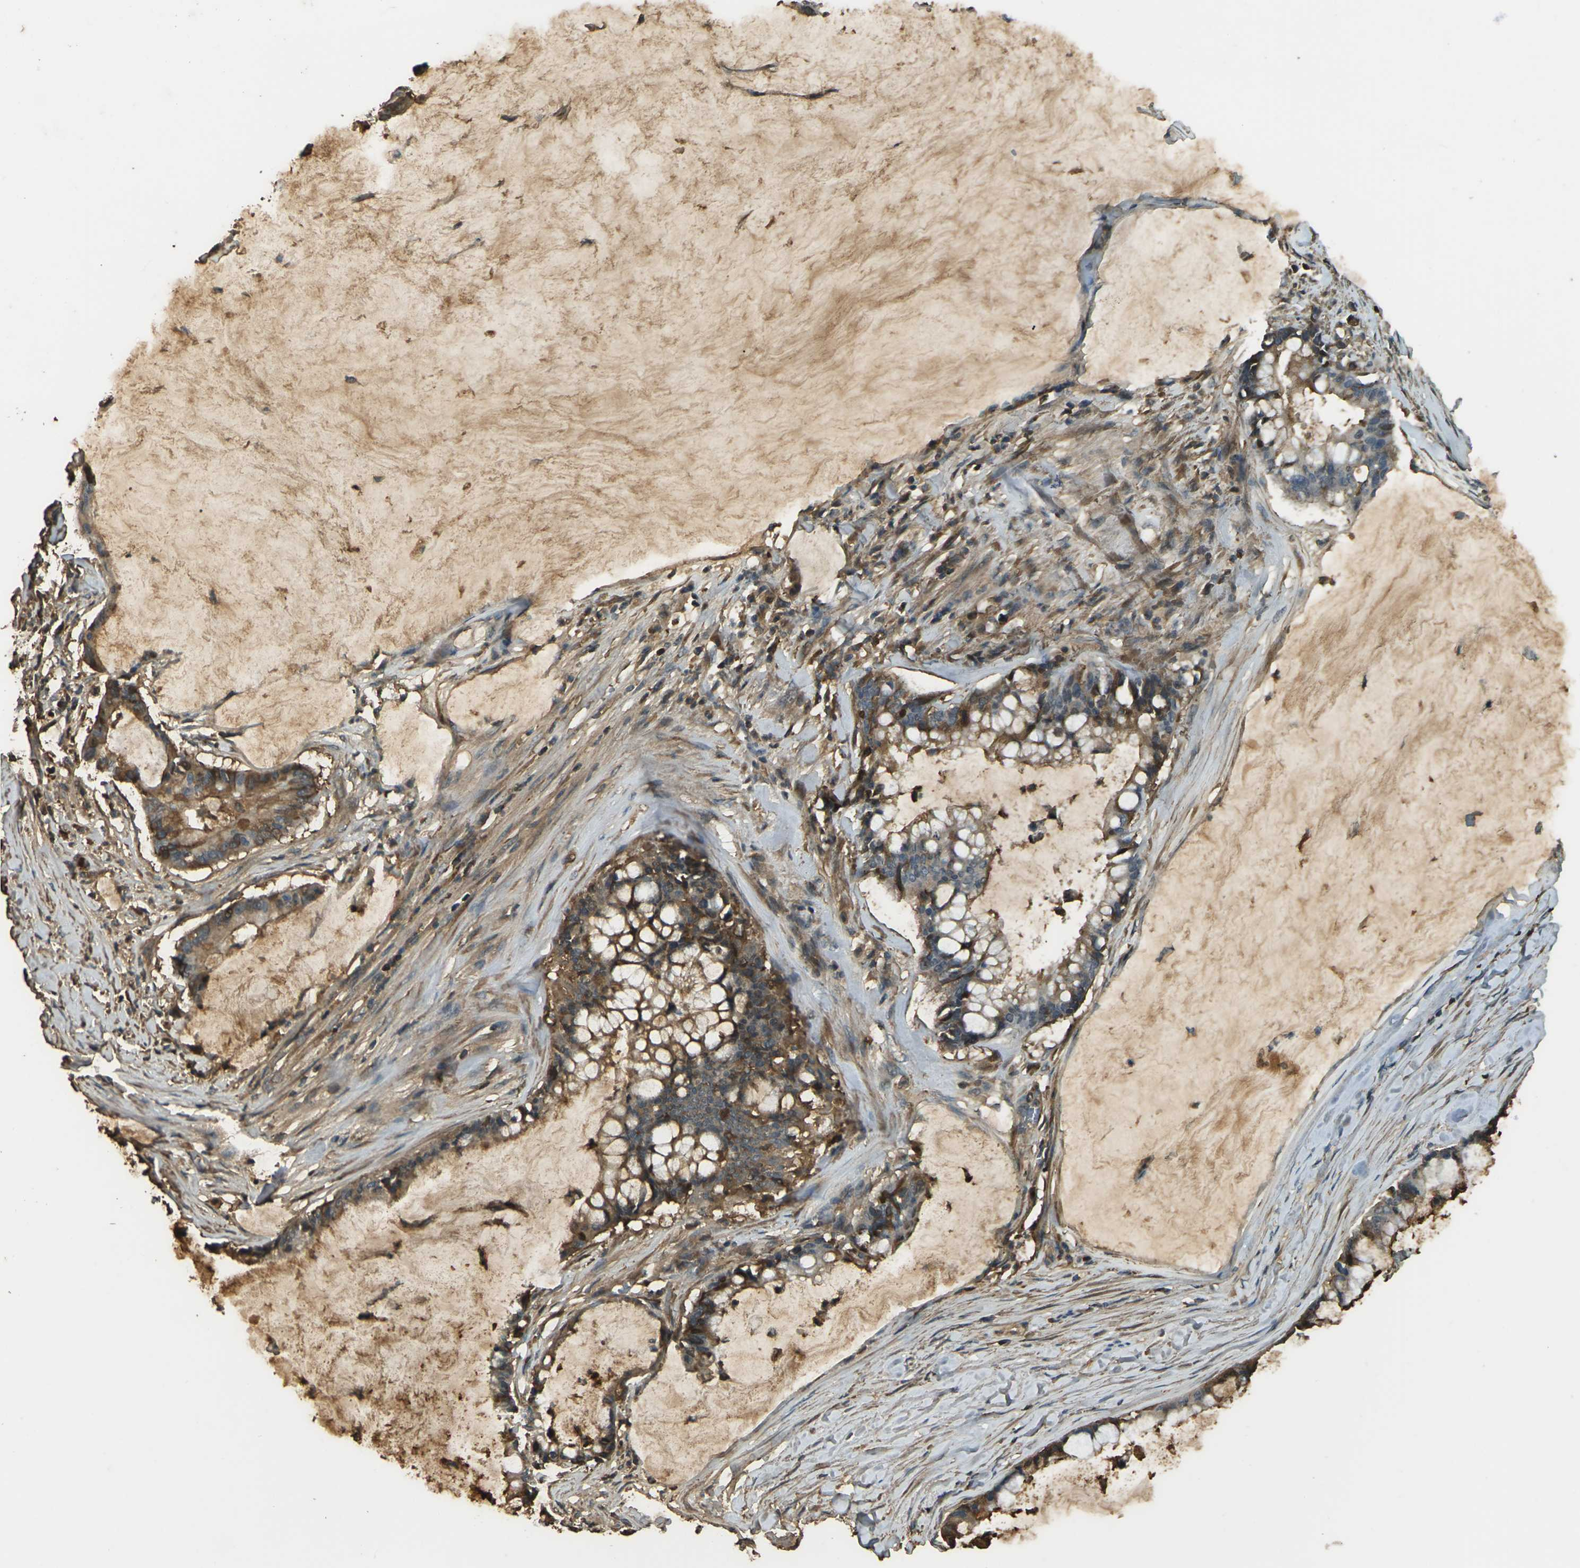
{"staining": {"intensity": "moderate", "quantity": ">75%", "location": "cytoplasmic/membranous"}, "tissue": "pancreatic cancer", "cell_type": "Tumor cells", "image_type": "cancer", "snomed": [{"axis": "morphology", "description": "Adenocarcinoma, NOS"}, {"axis": "topography", "description": "Pancreas"}], "caption": "A brown stain labels moderate cytoplasmic/membranous expression of a protein in human pancreatic adenocarcinoma tumor cells.", "gene": "CYP1B1", "patient": {"sex": "male", "age": 41}}